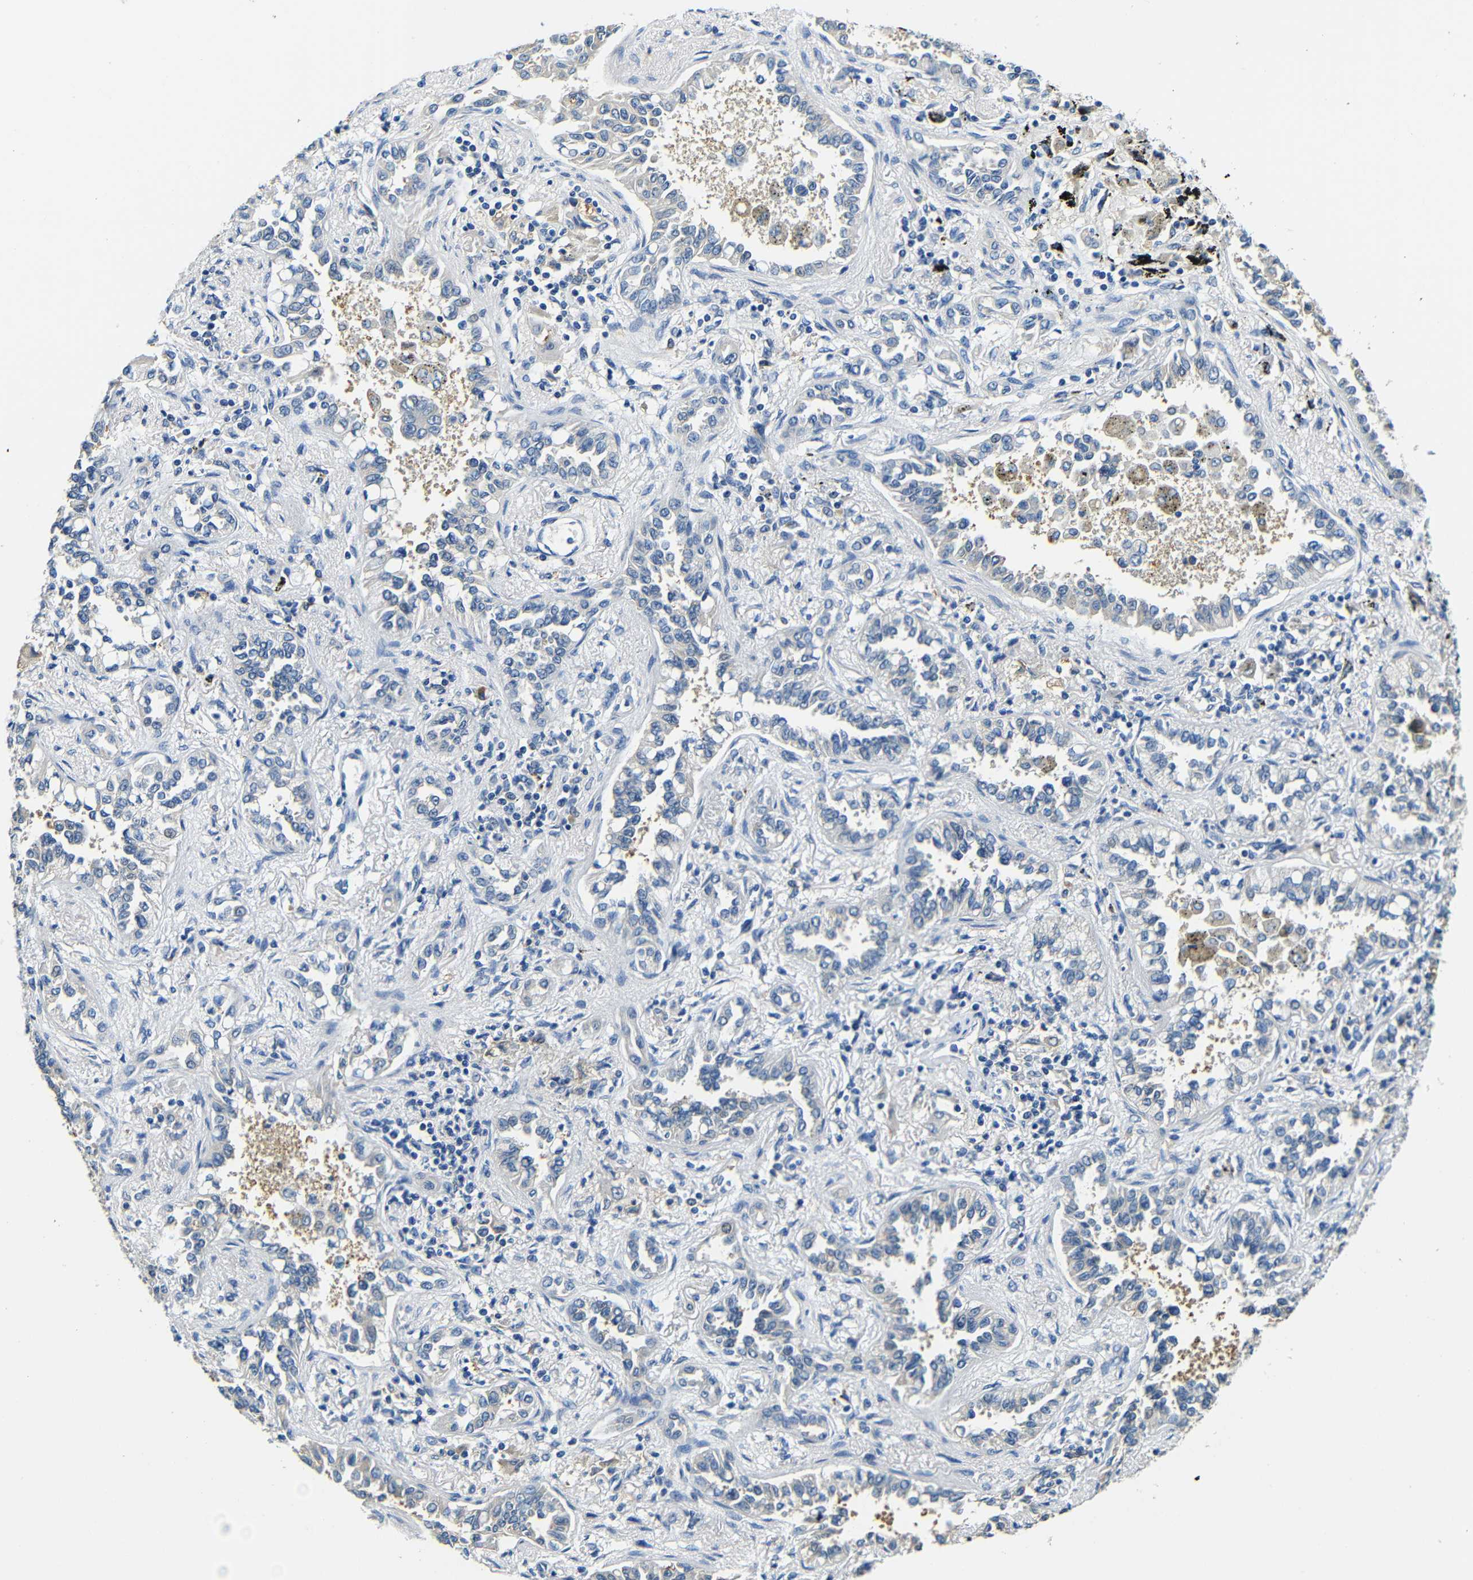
{"staining": {"intensity": "negative", "quantity": "none", "location": "none"}, "tissue": "lung cancer", "cell_type": "Tumor cells", "image_type": "cancer", "snomed": [{"axis": "morphology", "description": "Normal tissue, NOS"}, {"axis": "morphology", "description": "Adenocarcinoma, NOS"}, {"axis": "topography", "description": "Lung"}], "caption": "High magnification brightfield microscopy of lung adenocarcinoma stained with DAB (brown) and counterstained with hematoxylin (blue): tumor cells show no significant positivity. Brightfield microscopy of IHC stained with DAB (brown) and hematoxylin (blue), captured at high magnification.", "gene": "FMO5", "patient": {"sex": "male", "age": 59}}